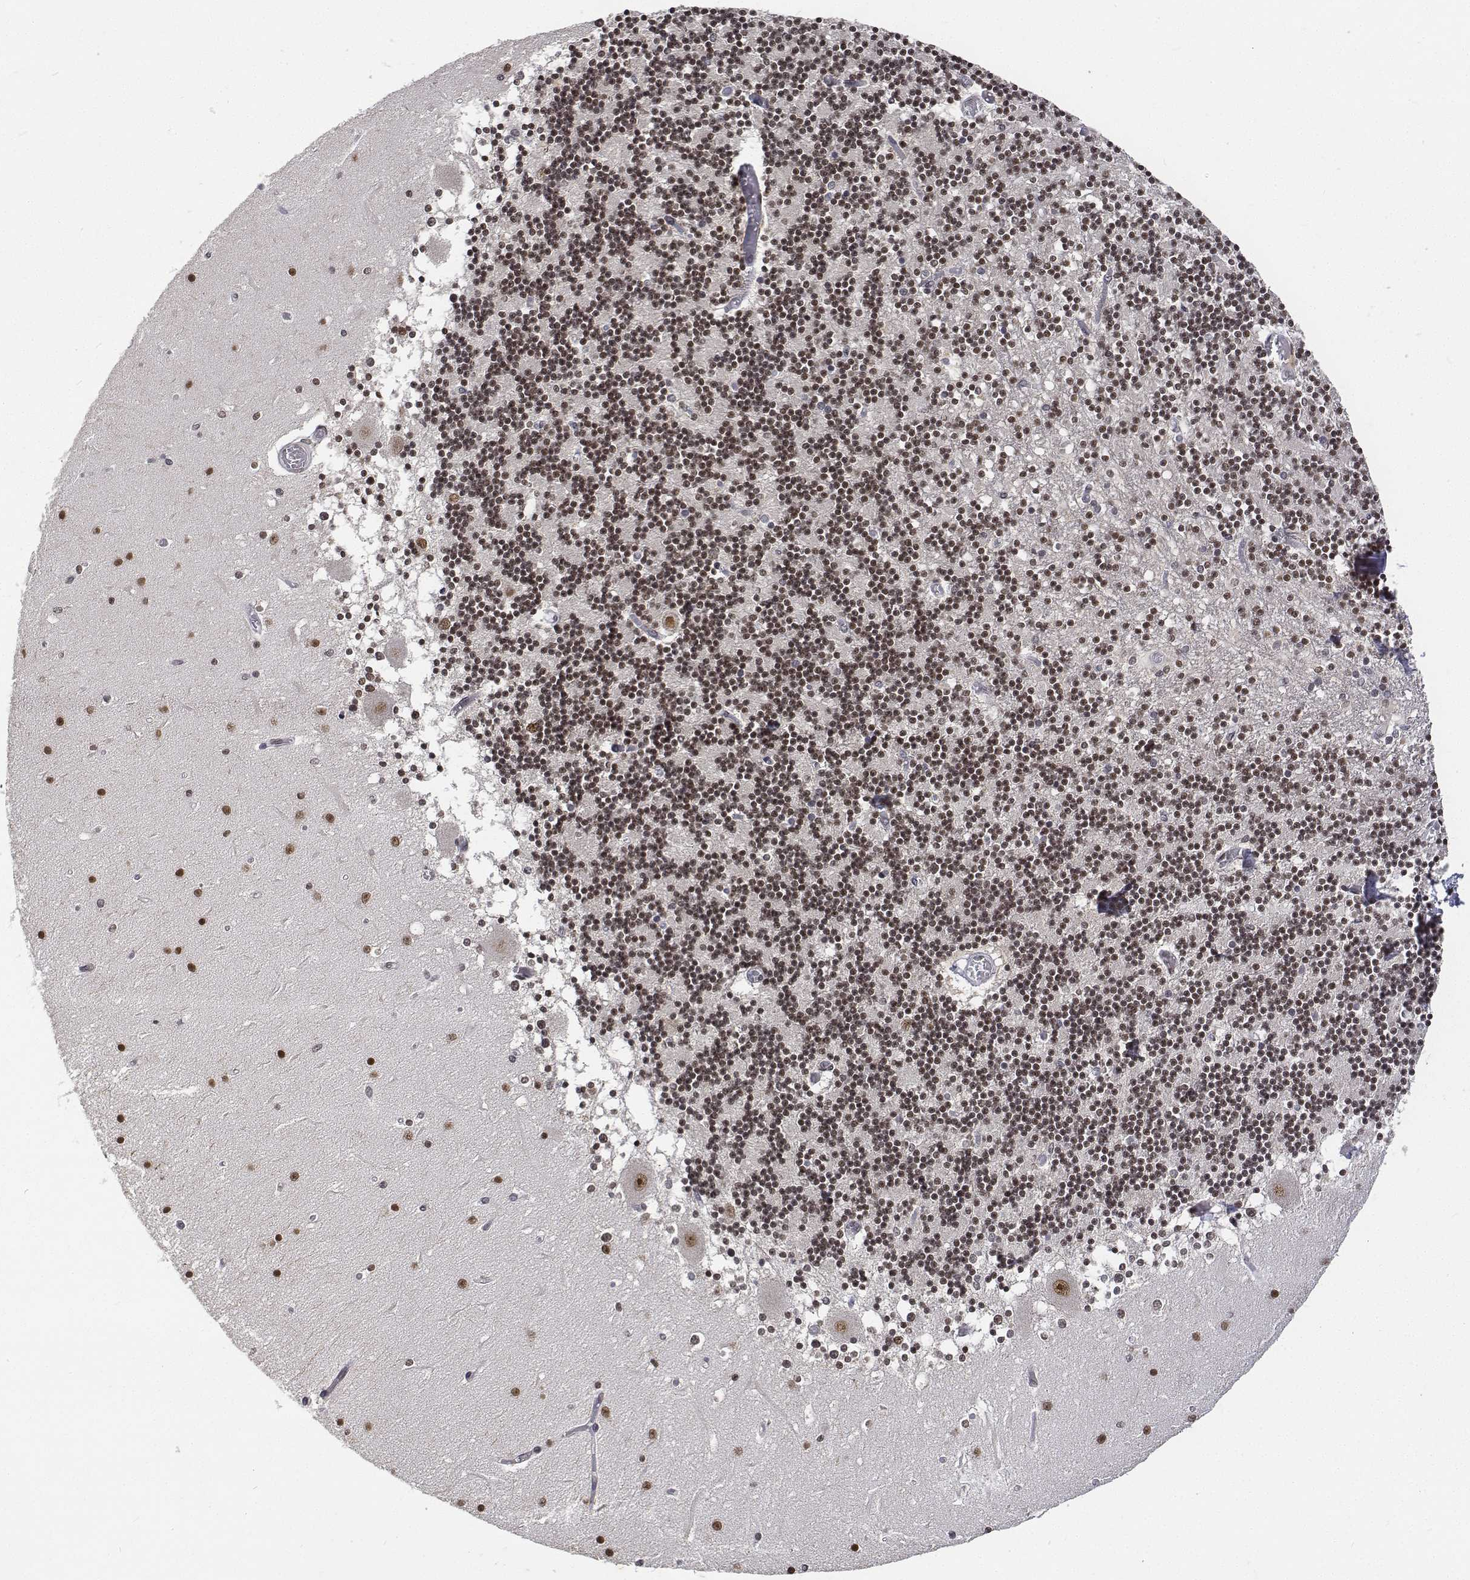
{"staining": {"intensity": "strong", "quantity": ">75%", "location": "nuclear"}, "tissue": "cerebellum", "cell_type": "Cells in molecular layer", "image_type": "normal", "snomed": [{"axis": "morphology", "description": "Normal tissue, NOS"}, {"axis": "topography", "description": "Cerebellum"}], "caption": "Protein expression analysis of normal cerebellum demonstrates strong nuclear positivity in approximately >75% of cells in molecular layer.", "gene": "ATRX", "patient": {"sex": "female", "age": 28}}